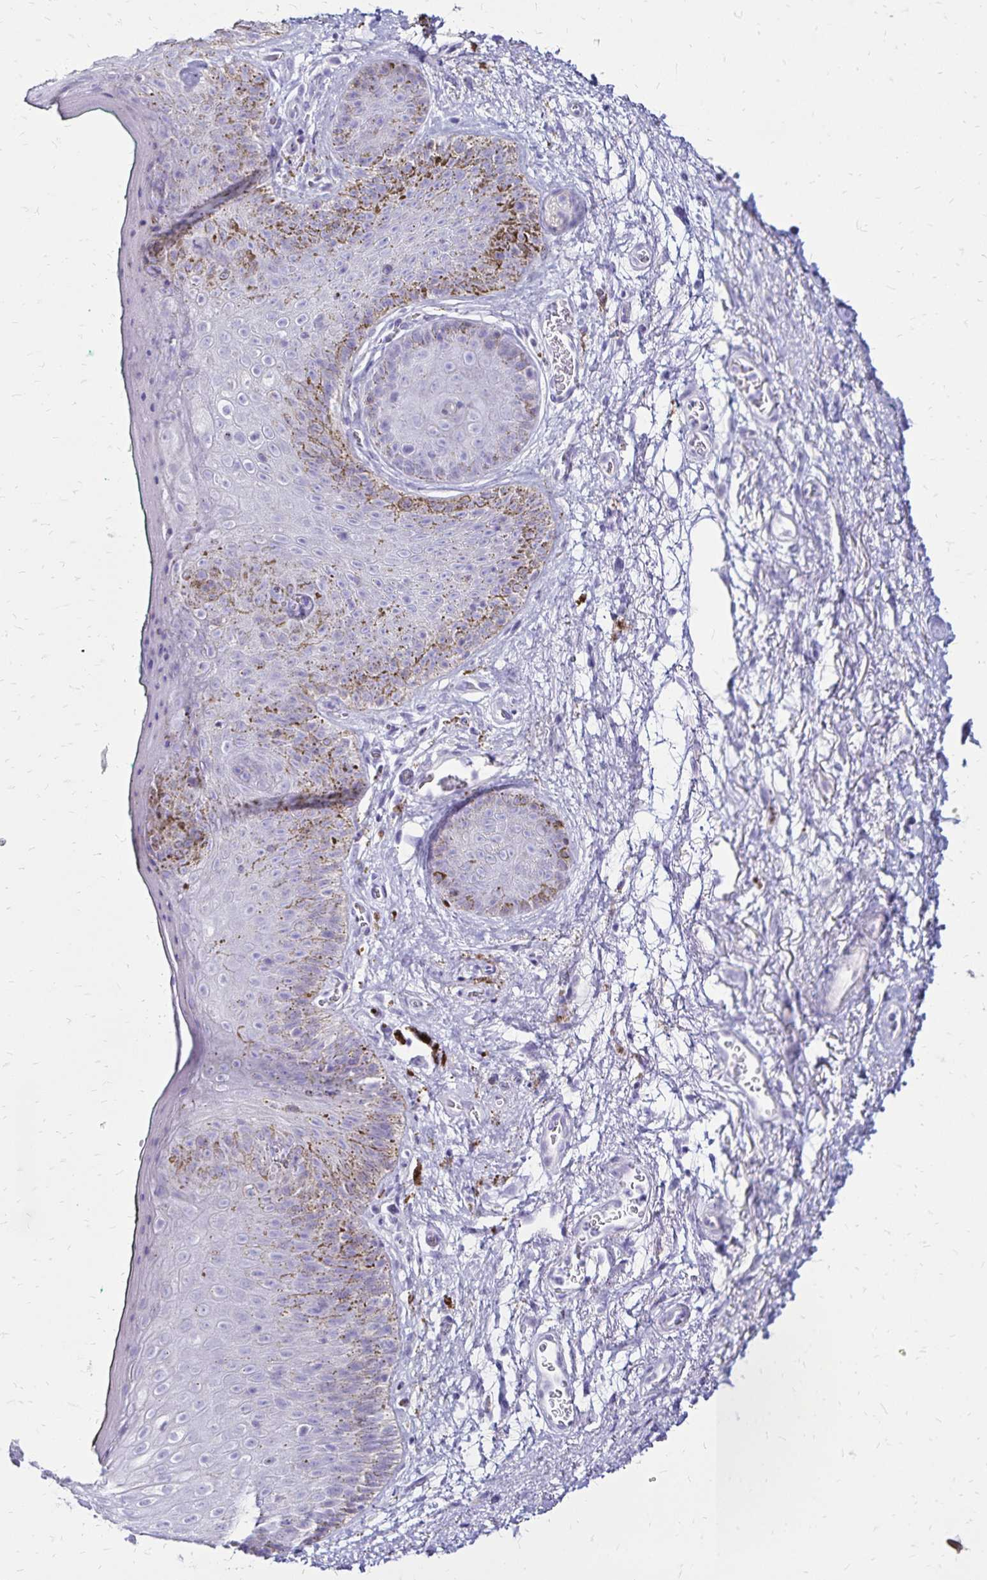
{"staining": {"intensity": "negative", "quantity": "none", "location": "none"}, "tissue": "adipose tissue", "cell_type": "Adipocytes", "image_type": "normal", "snomed": [{"axis": "morphology", "description": "Normal tissue, NOS"}, {"axis": "topography", "description": "Vulva"}, {"axis": "topography", "description": "Peripheral nerve tissue"}], "caption": "This is a image of immunohistochemistry staining of normal adipose tissue, which shows no positivity in adipocytes. (Stains: DAB immunohistochemistry with hematoxylin counter stain, Microscopy: brightfield microscopy at high magnification).", "gene": "LIN28B", "patient": {"sex": "female", "age": 66}}